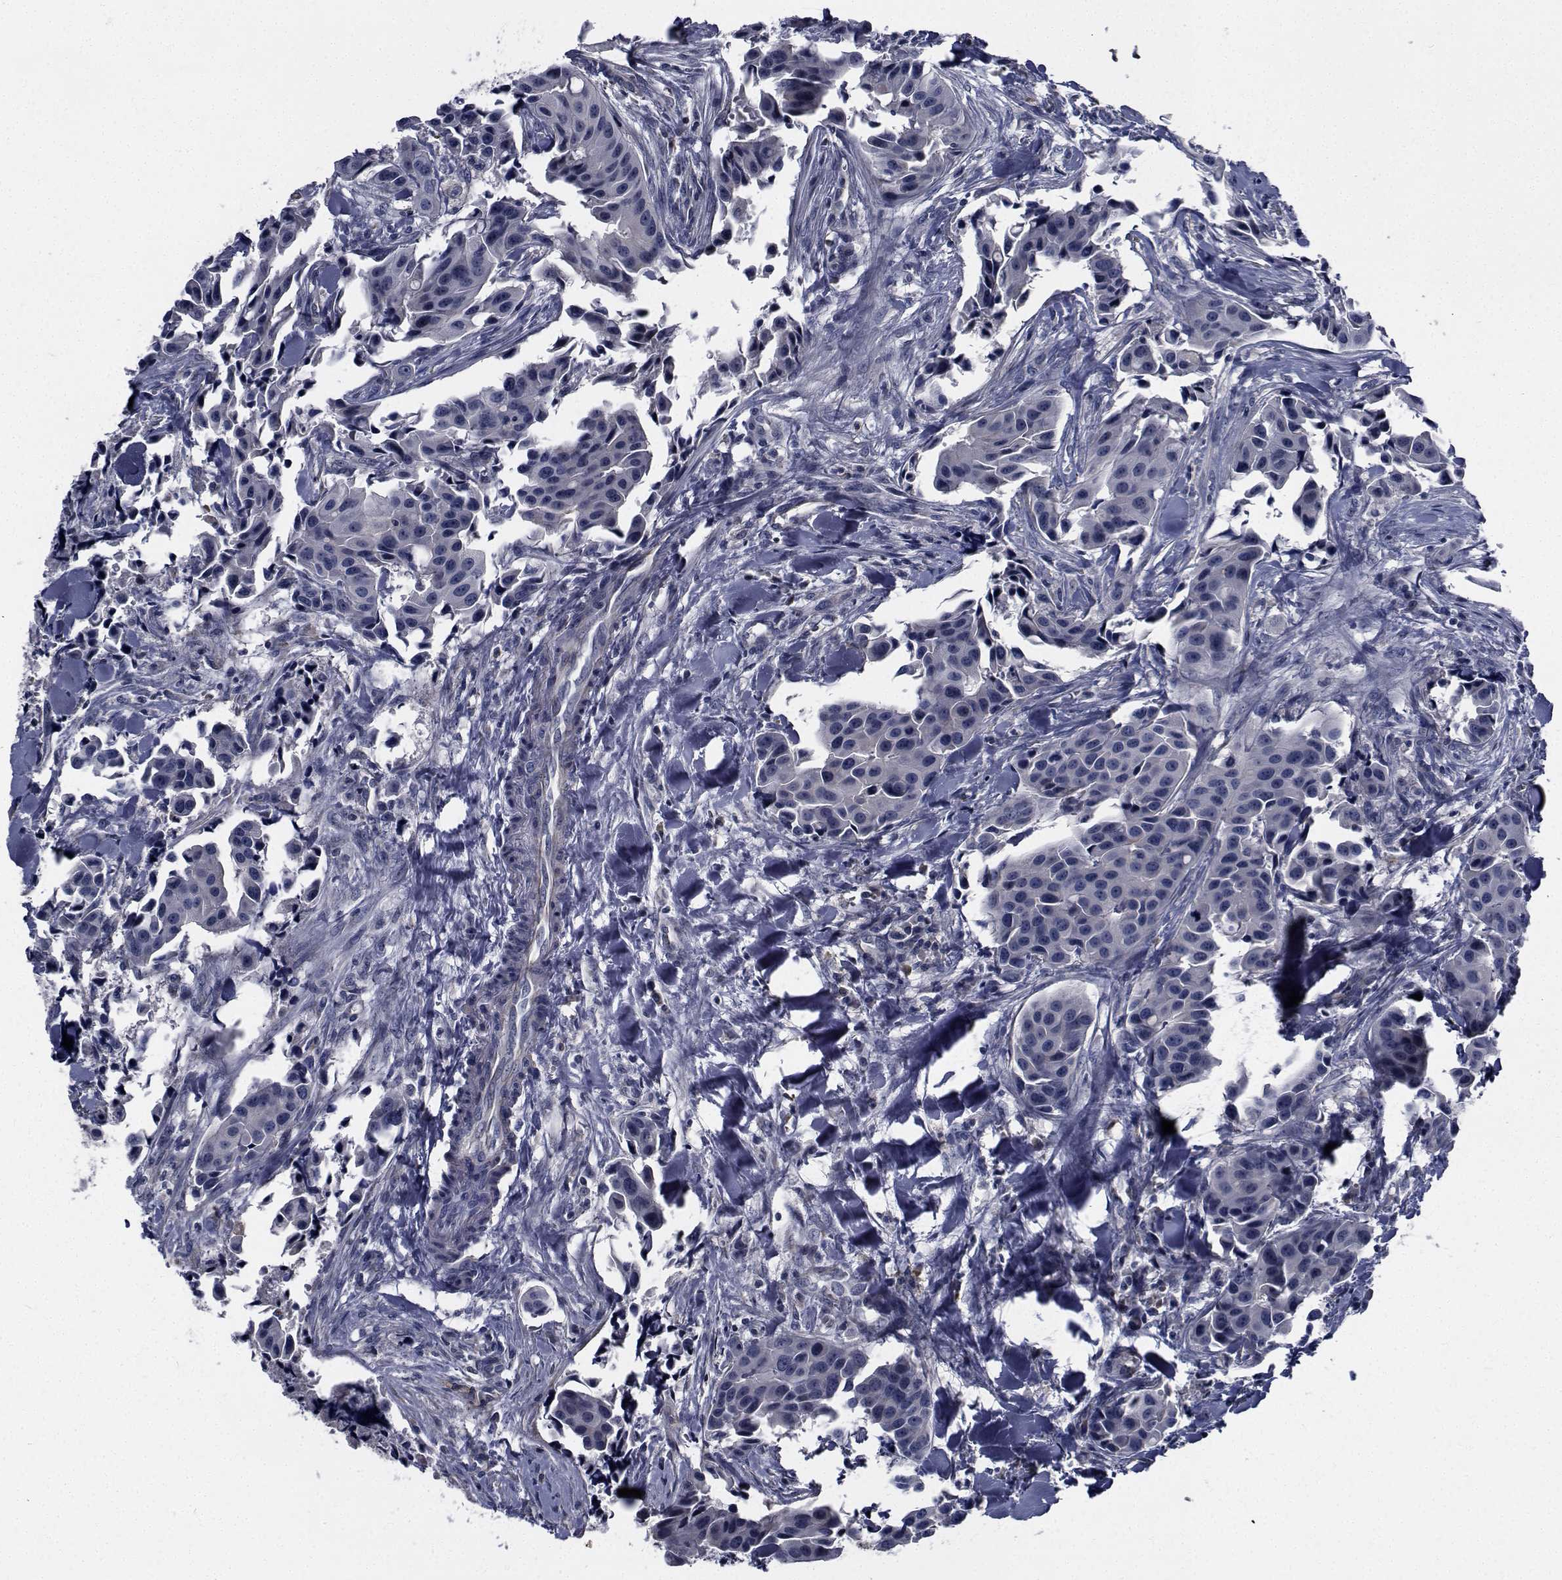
{"staining": {"intensity": "negative", "quantity": "none", "location": "none"}, "tissue": "head and neck cancer", "cell_type": "Tumor cells", "image_type": "cancer", "snomed": [{"axis": "morphology", "description": "Adenocarcinoma, NOS"}, {"axis": "topography", "description": "Head-Neck"}], "caption": "Immunohistochemistry of adenocarcinoma (head and neck) reveals no staining in tumor cells. (DAB (3,3'-diaminobenzidine) immunohistochemistry with hematoxylin counter stain).", "gene": "TTBK1", "patient": {"sex": "male", "age": 76}}